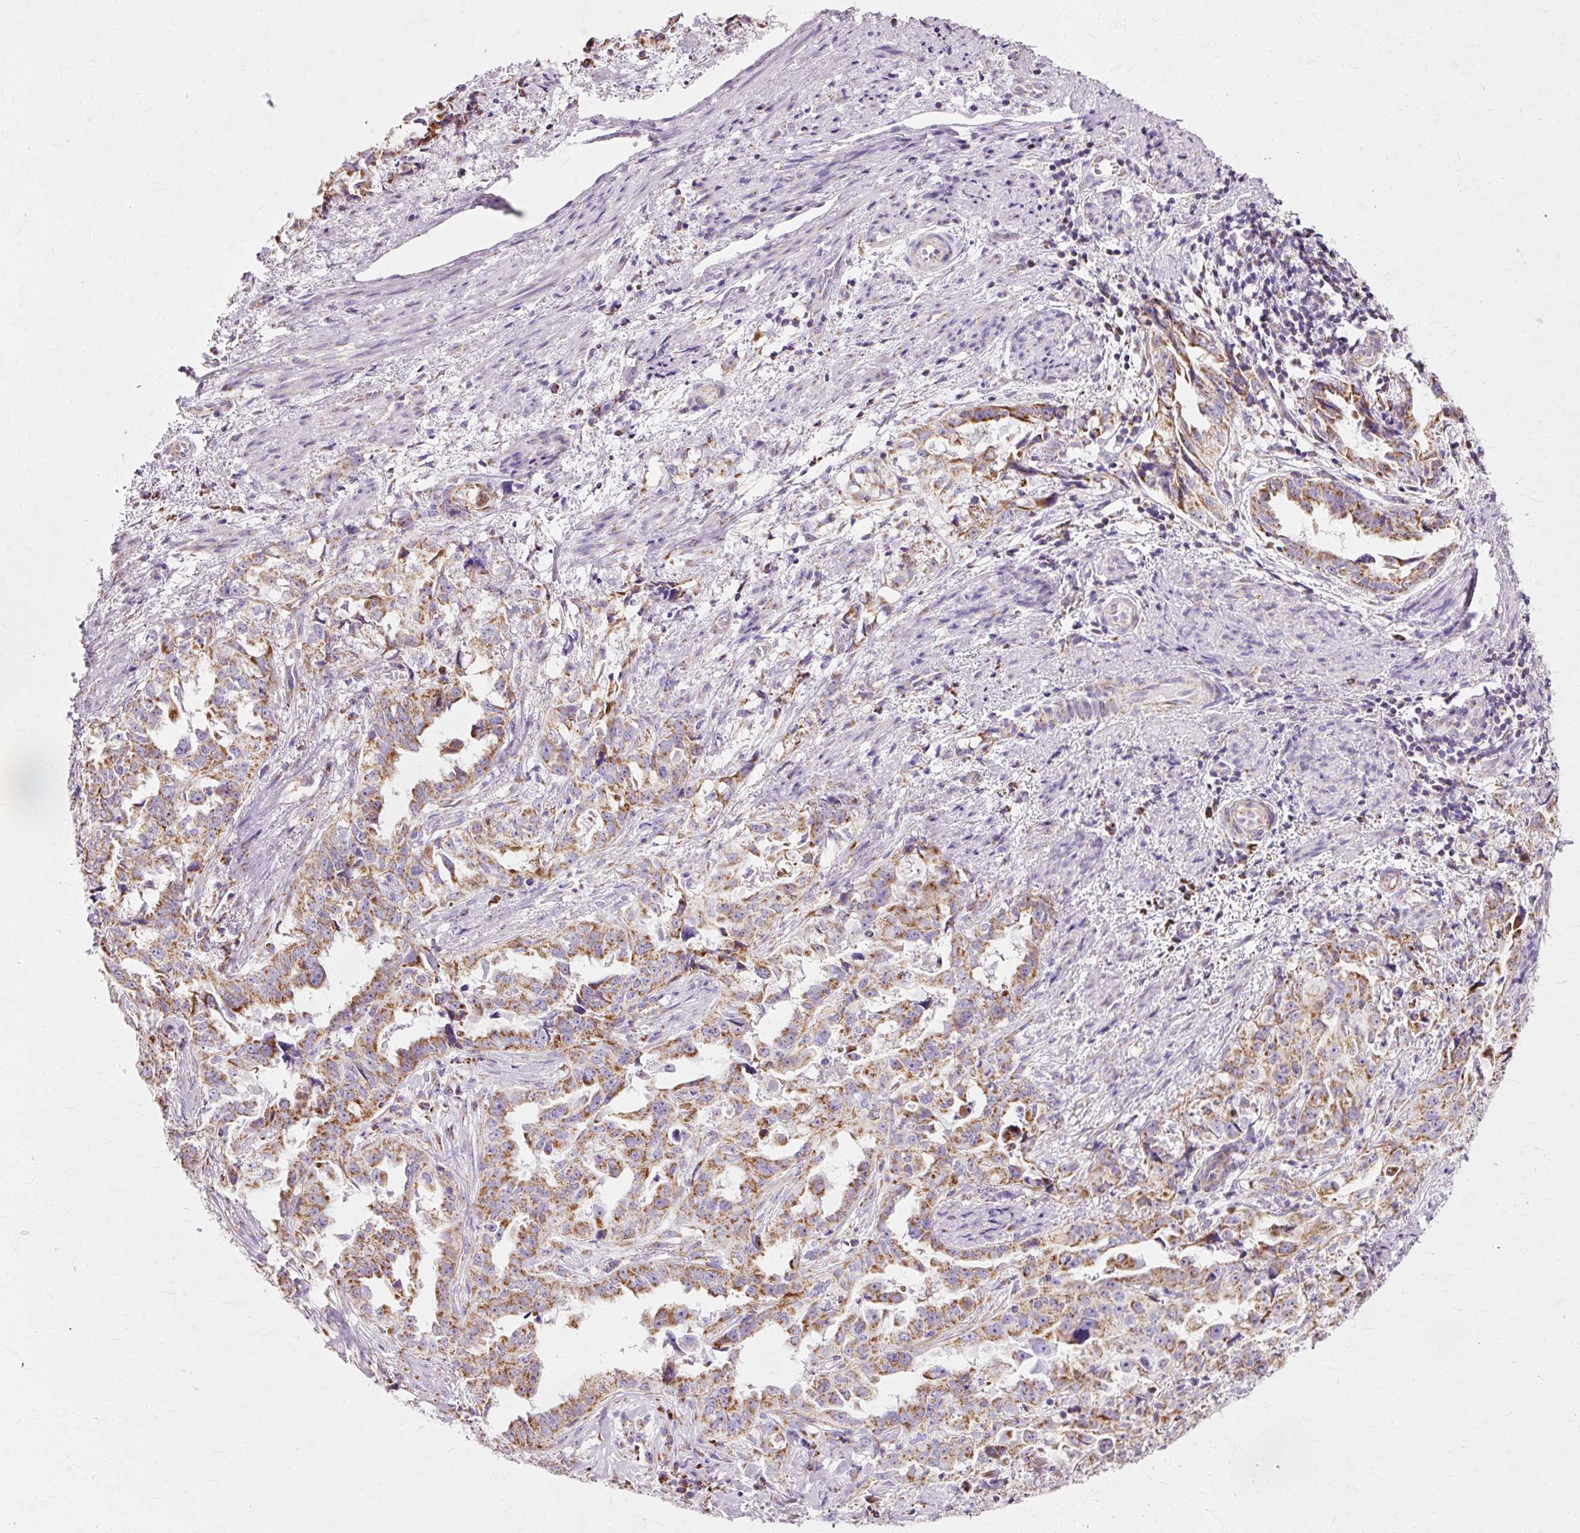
{"staining": {"intensity": "moderate", "quantity": ">75%", "location": "cytoplasmic/membranous"}, "tissue": "endometrial cancer", "cell_type": "Tumor cells", "image_type": "cancer", "snomed": [{"axis": "morphology", "description": "Adenocarcinoma, NOS"}, {"axis": "topography", "description": "Endometrium"}], "caption": "Protein staining displays moderate cytoplasmic/membranous staining in approximately >75% of tumor cells in endometrial adenocarcinoma. The staining is performed using DAB (3,3'-diaminobenzidine) brown chromogen to label protein expression. The nuclei are counter-stained blue using hematoxylin.", "gene": "ATP5PO", "patient": {"sex": "female", "age": 65}}